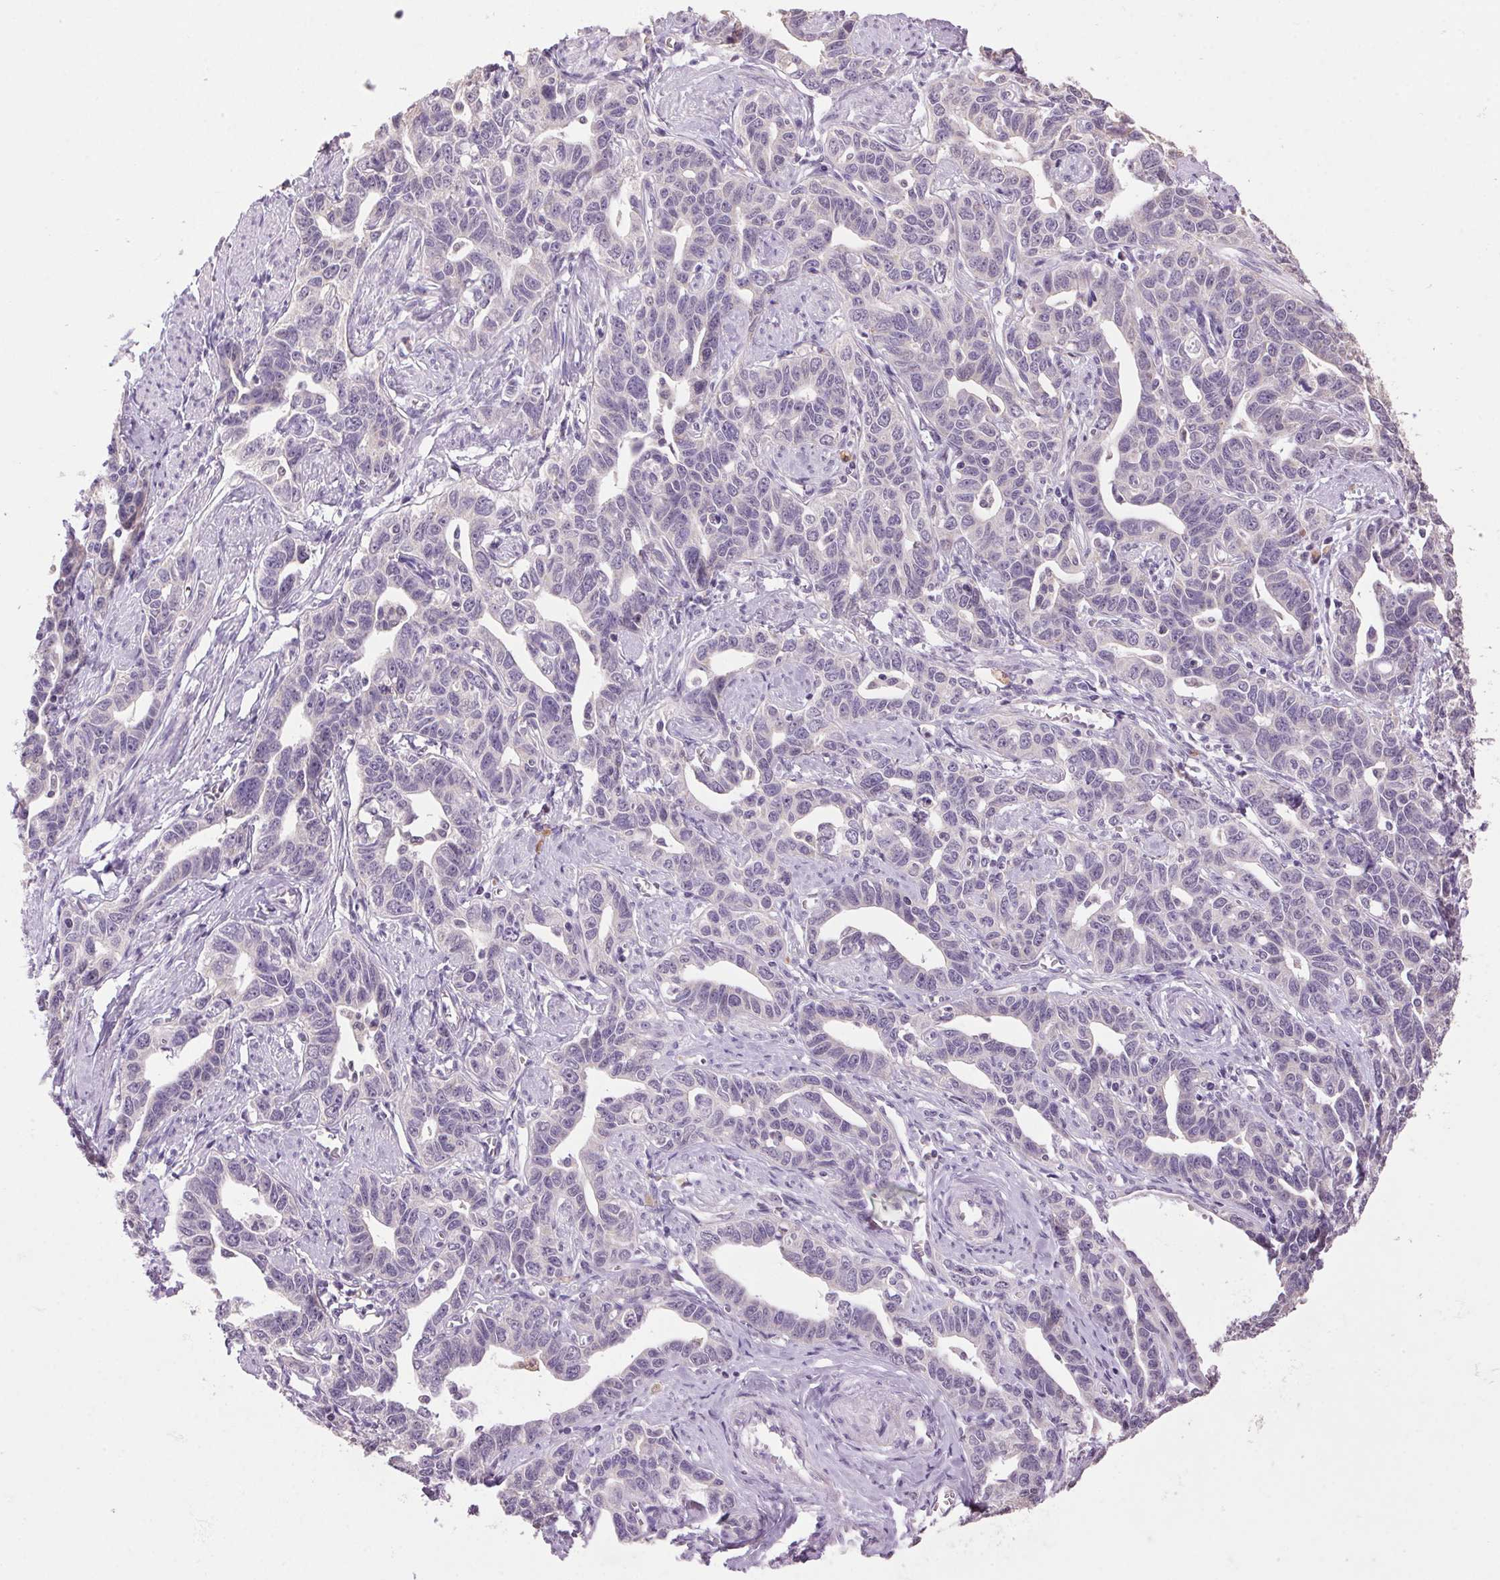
{"staining": {"intensity": "negative", "quantity": "none", "location": "none"}, "tissue": "ovarian cancer", "cell_type": "Tumor cells", "image_type": "cancer", "snomed": [{"axis": "morphology", "description": "Cystadenocarcinoma, serous, NOS"}, {"axis": "topography", "description": "Ovary"}], "caption": "Protein analysis of ovarian cancer reveals no significant staining in tumor cells.", "gene": "VWA3B", "patient": {"sex": "female", "age": 69}}